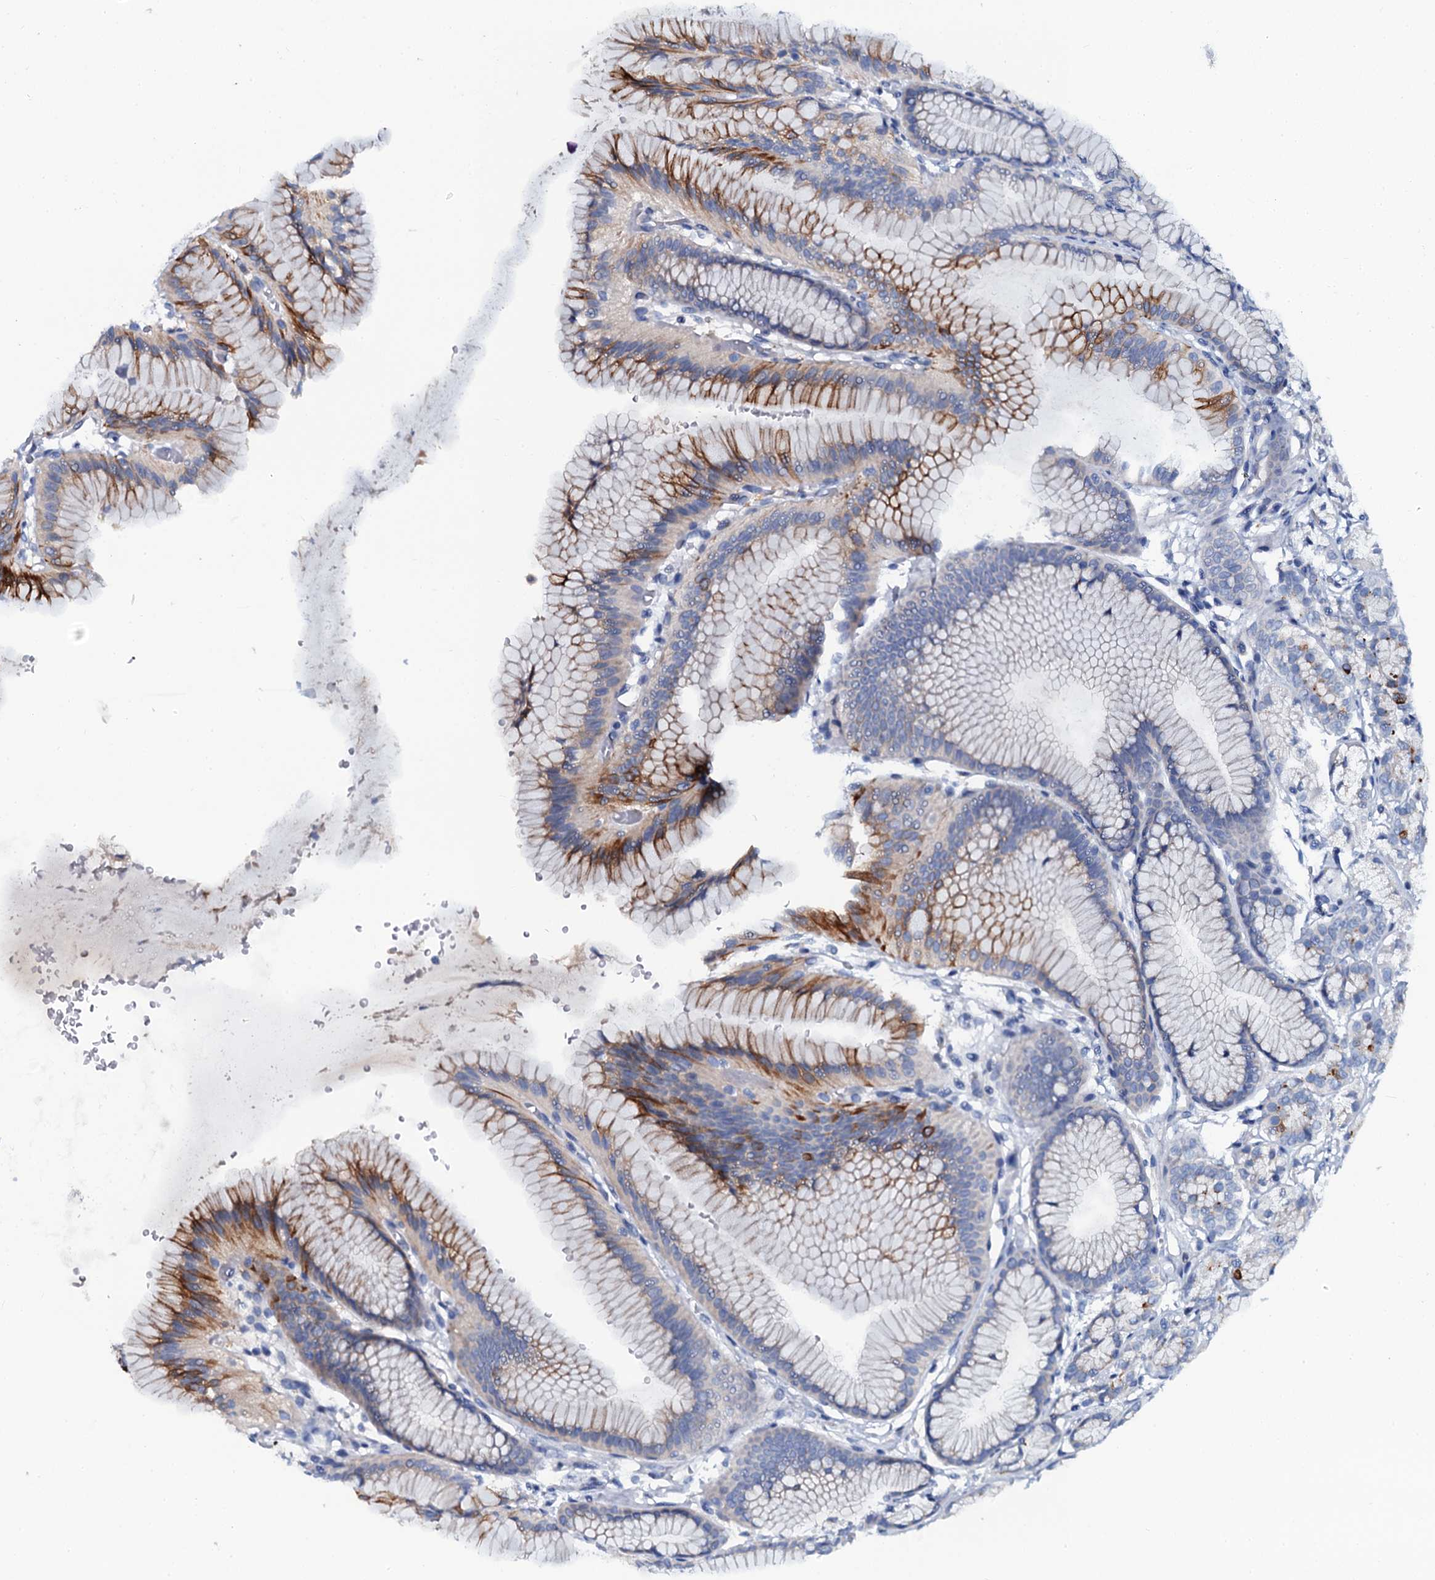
{"staining": {"intensity": "moderate", "quantity": "<25%", "location": "cytoplasmic/membranous"}, "tissue": "stomach", "cell_type": "Glandular cells", "image_type": "normal", "snomed": [{"axis": "morphology", "description": "Normal tissue, NOS"}, {"axis": "morphology", "description": "Adenocarcinoma, NOS"}, {"axis": "morphology", "description": "Adenocarcinoma, High grade"}, {"axis": "topography", "description": "Stomach, upper"}, {"axis": "topography", "description": "Stomach"}], "caption": "A brown stain highlights moderate cytoplasmic/membranous expression of a protein in glandular cells of benign stomach. (DAB (3,3'-diaminobenzidine) IHC with brightfield microscopy, high magnification).", "gene": "OTOL1", "patient": {"sex": "female", "age": 65}}